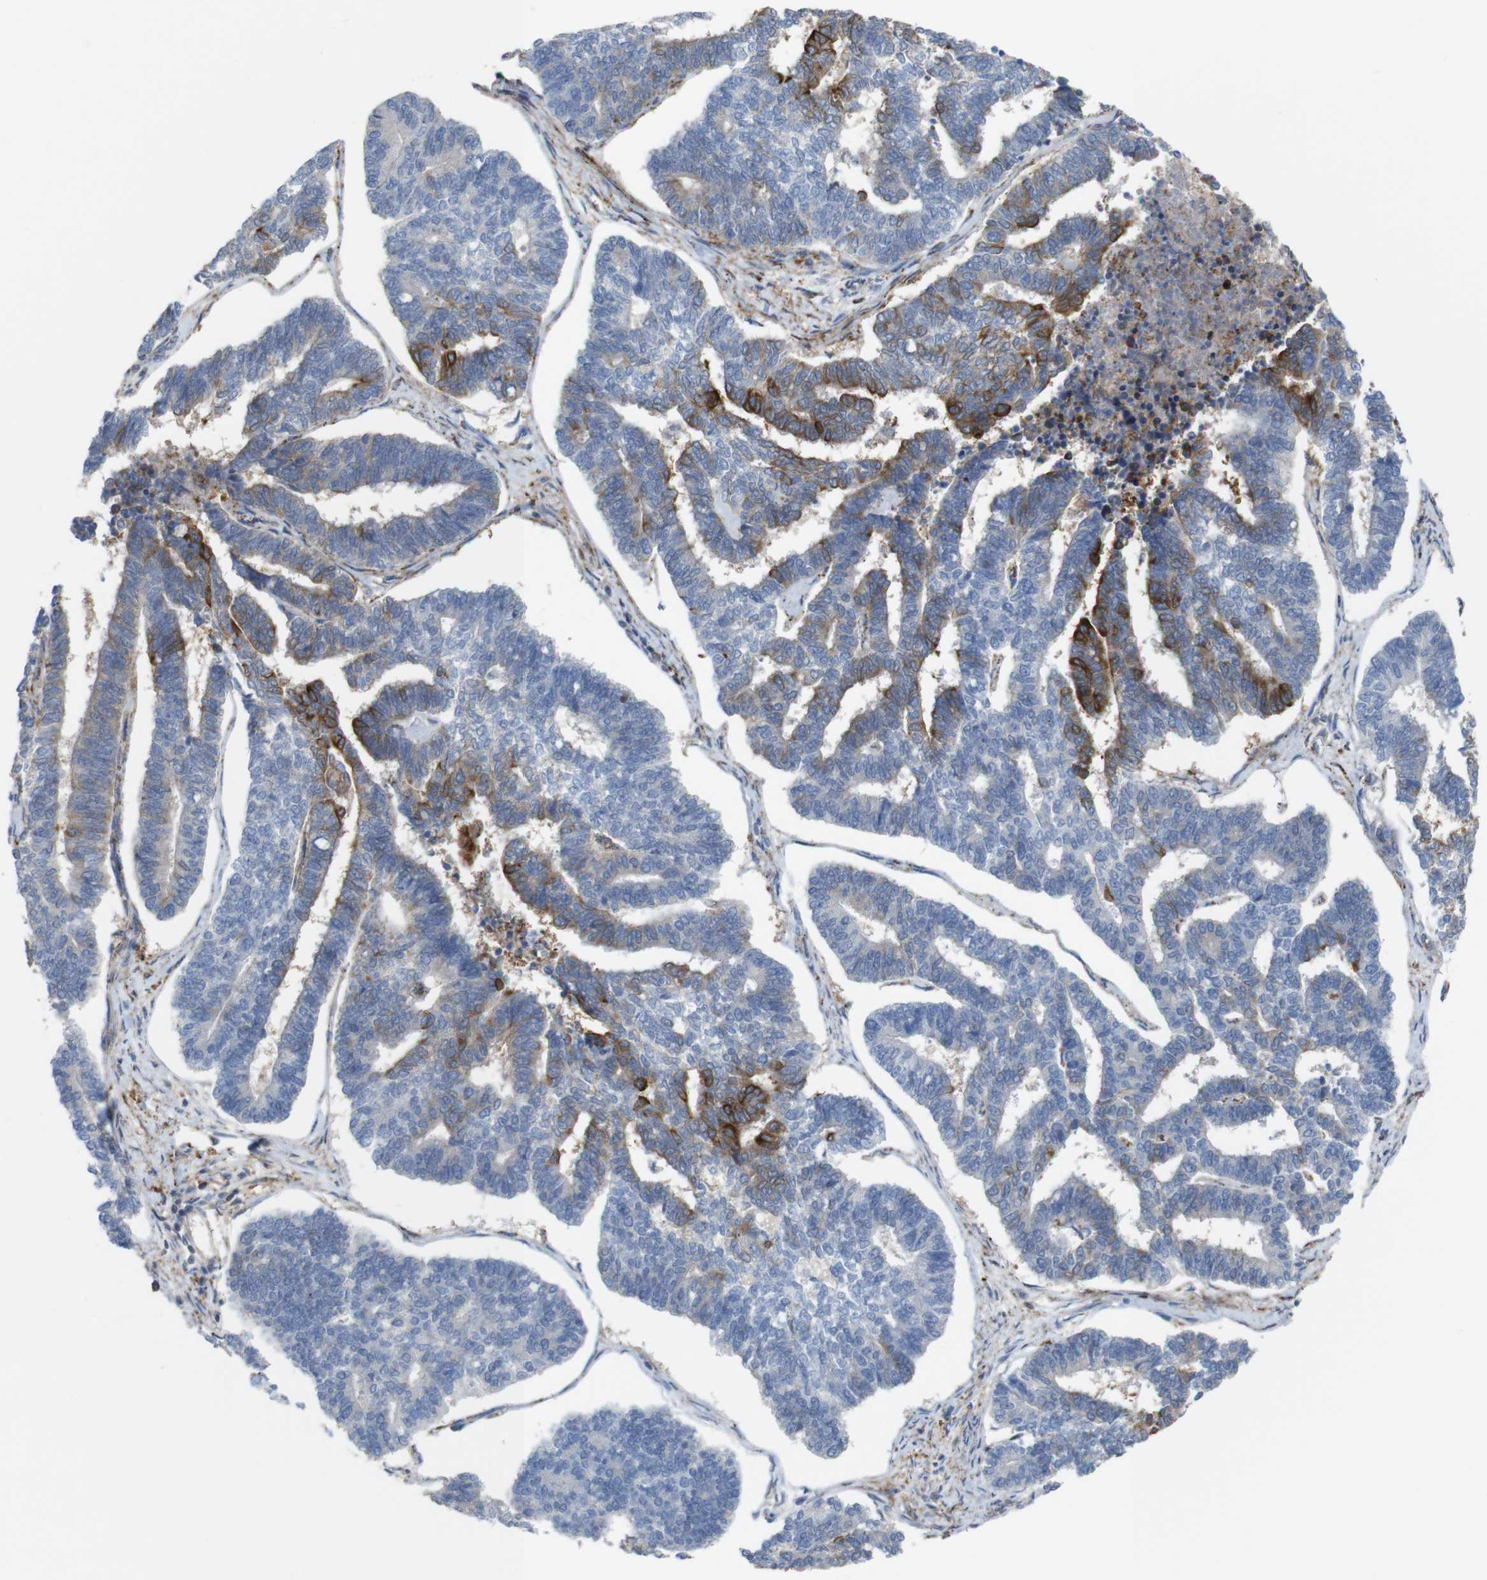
{"staining": {"intensity": "strong", "quantity": "<25%", "location": "cytoplasmic/membranous"}, "tissue": "endometrial cancer", "cell_type": "Tumor cells", "image_type": "cancer", "snomed": [{"axis": "morphology", "description": "Adenocarcinoma, NOS"}, {"axis": "topography", "description": "Endometrium"}], "caption": "Immunohistochemistry staining of endometrial adenocarcinoma, which shows medium levels of strong cytoplasmic/membranous positivity in about <25% of tumor cells indicating strong cytoplasmic/membranous protein expression. The staining was performed using DAB (brown) for protein detection and nuclei were counterstained in hematoxylin (blue).", "gene": "PCOLCE2", "patient": {"sex": "female", "age": 70}}